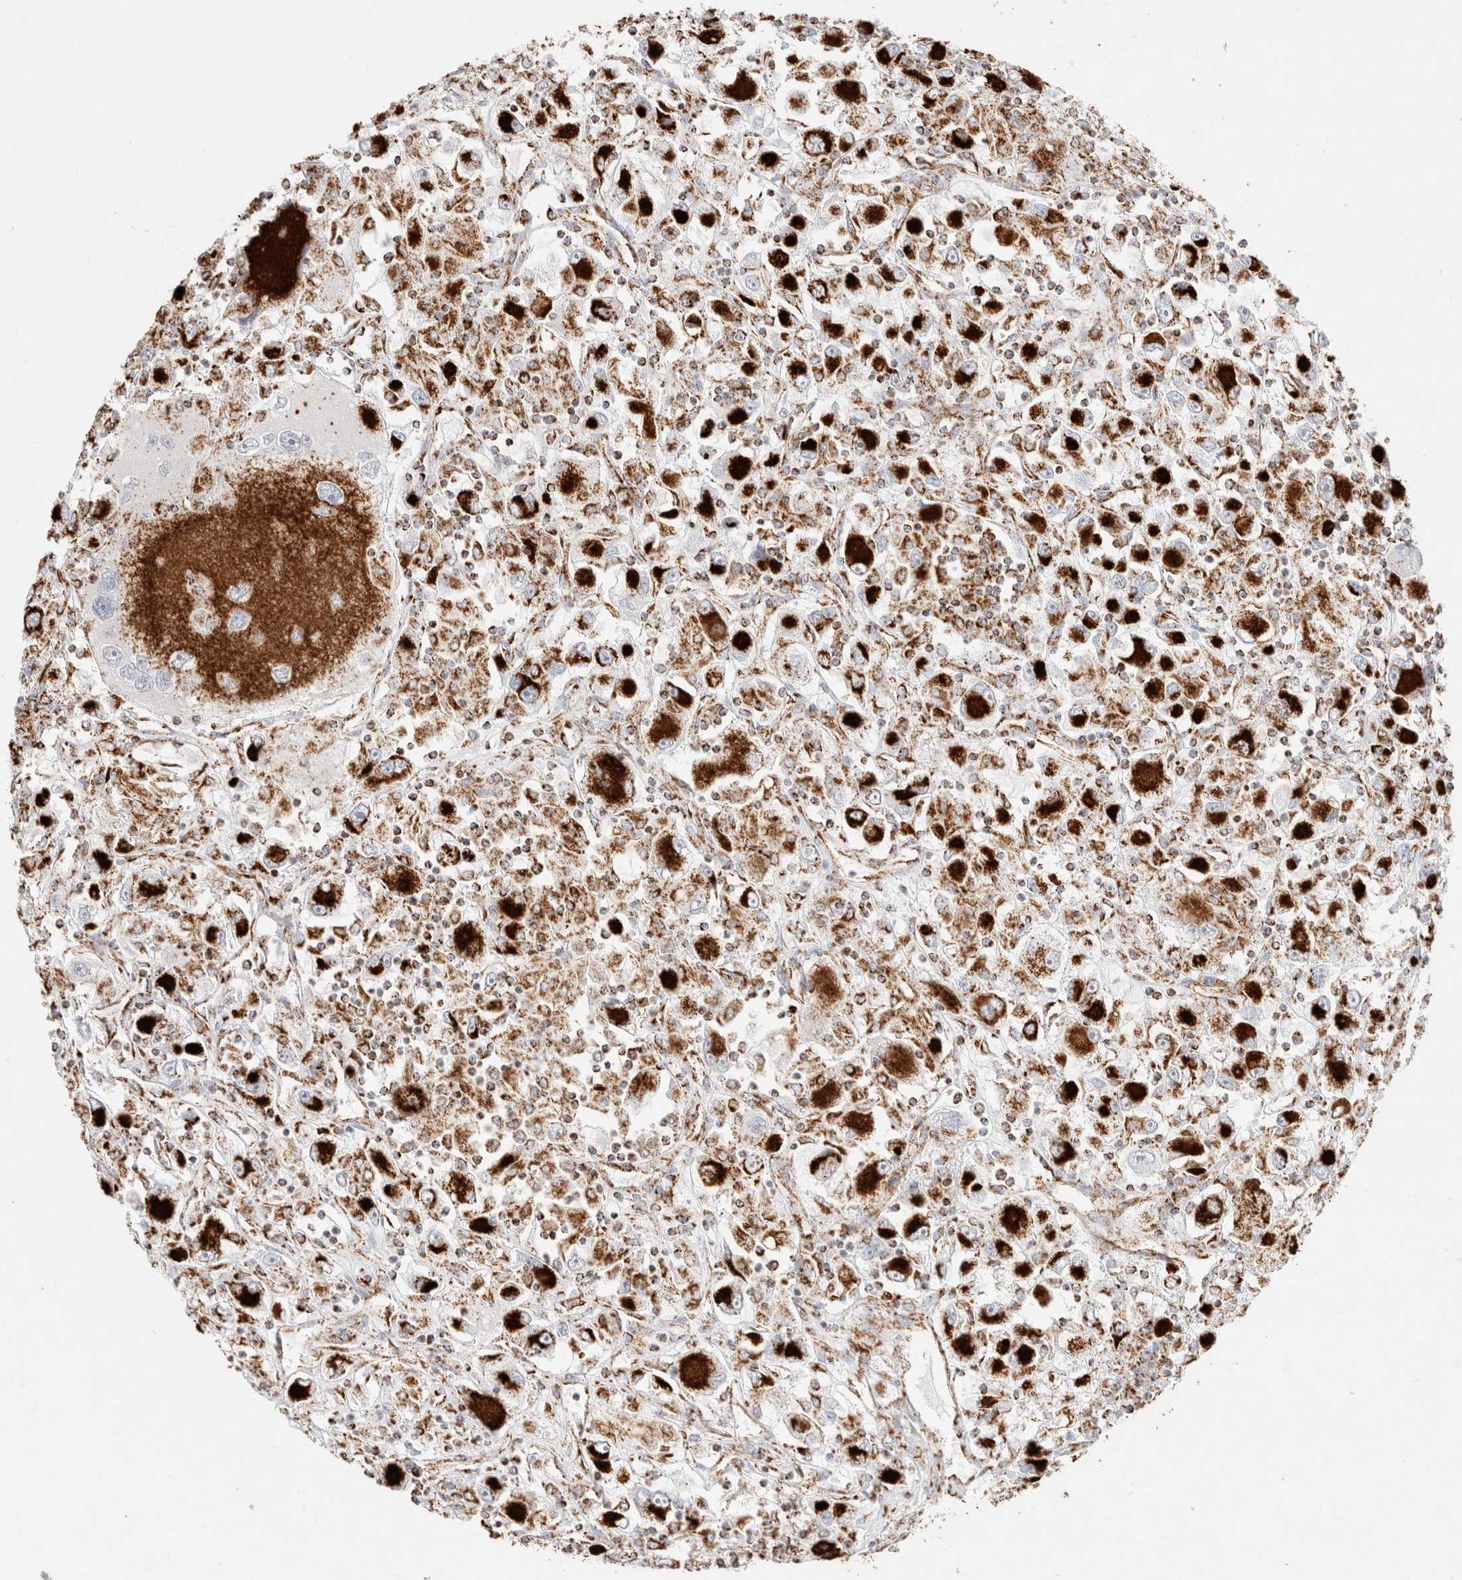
{"staining": {"intensity": "strong", "quantity": ">75%", "location": "cytoplasmic/membranous"}, "tissue": "renal cancer", "cell_type": "Tumor cells", "image_type": "cancer", "snomed": [{"axis": "morphology", "description": "Adenocarcinoma, NOS"}, {"axis": "topography", "description": "Kidney"}], "caption": "Human adenocarcinoma (renal) stained with a brown dye reveals strong cytoplasmic/membranous positive positivity in about >75% of tumor cells.", "gene": "PHB2", "patient": {"sex": "female", "age": 52}}